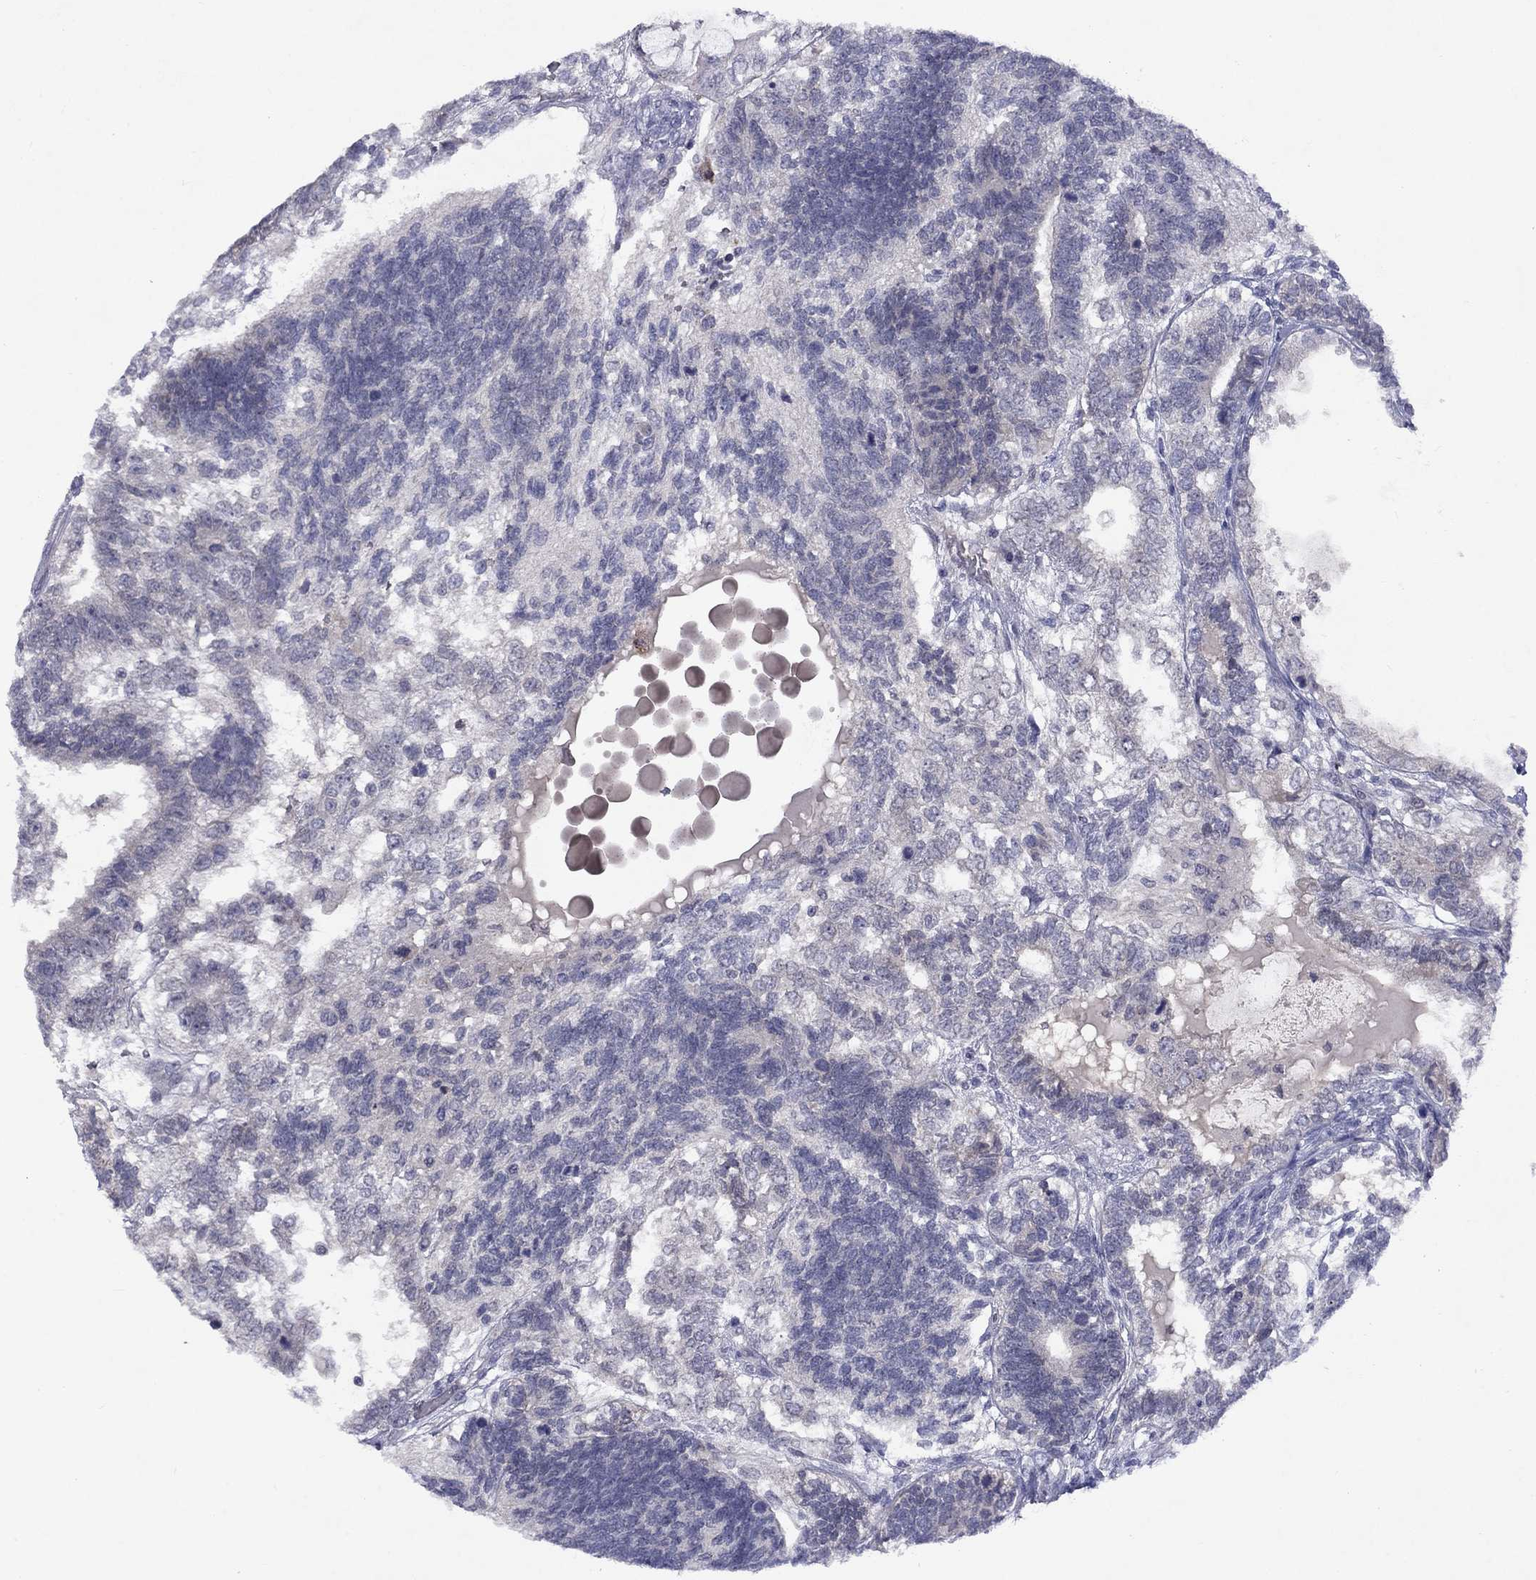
{"staining": {"intensity": "negative", "quantity": "none", "location": "none"}, "tissue": "testis cancer", "cell_type": "Tumor cells", "image_type": "cancer", "snomed": [{"axis": "morphology", "description": "Seminoma, NOS"}, {"axis": "morphology", "description": "Carcinoma, Embryonal, NOS"}, {"axis": "topography", "description": "Testis"}], "caption": "A photomicrograph of human seminoma (testis) is negative for staining in tumor cells.", "gene": "CACNA1A", "patient": {"sex": "male", "age": 41}}